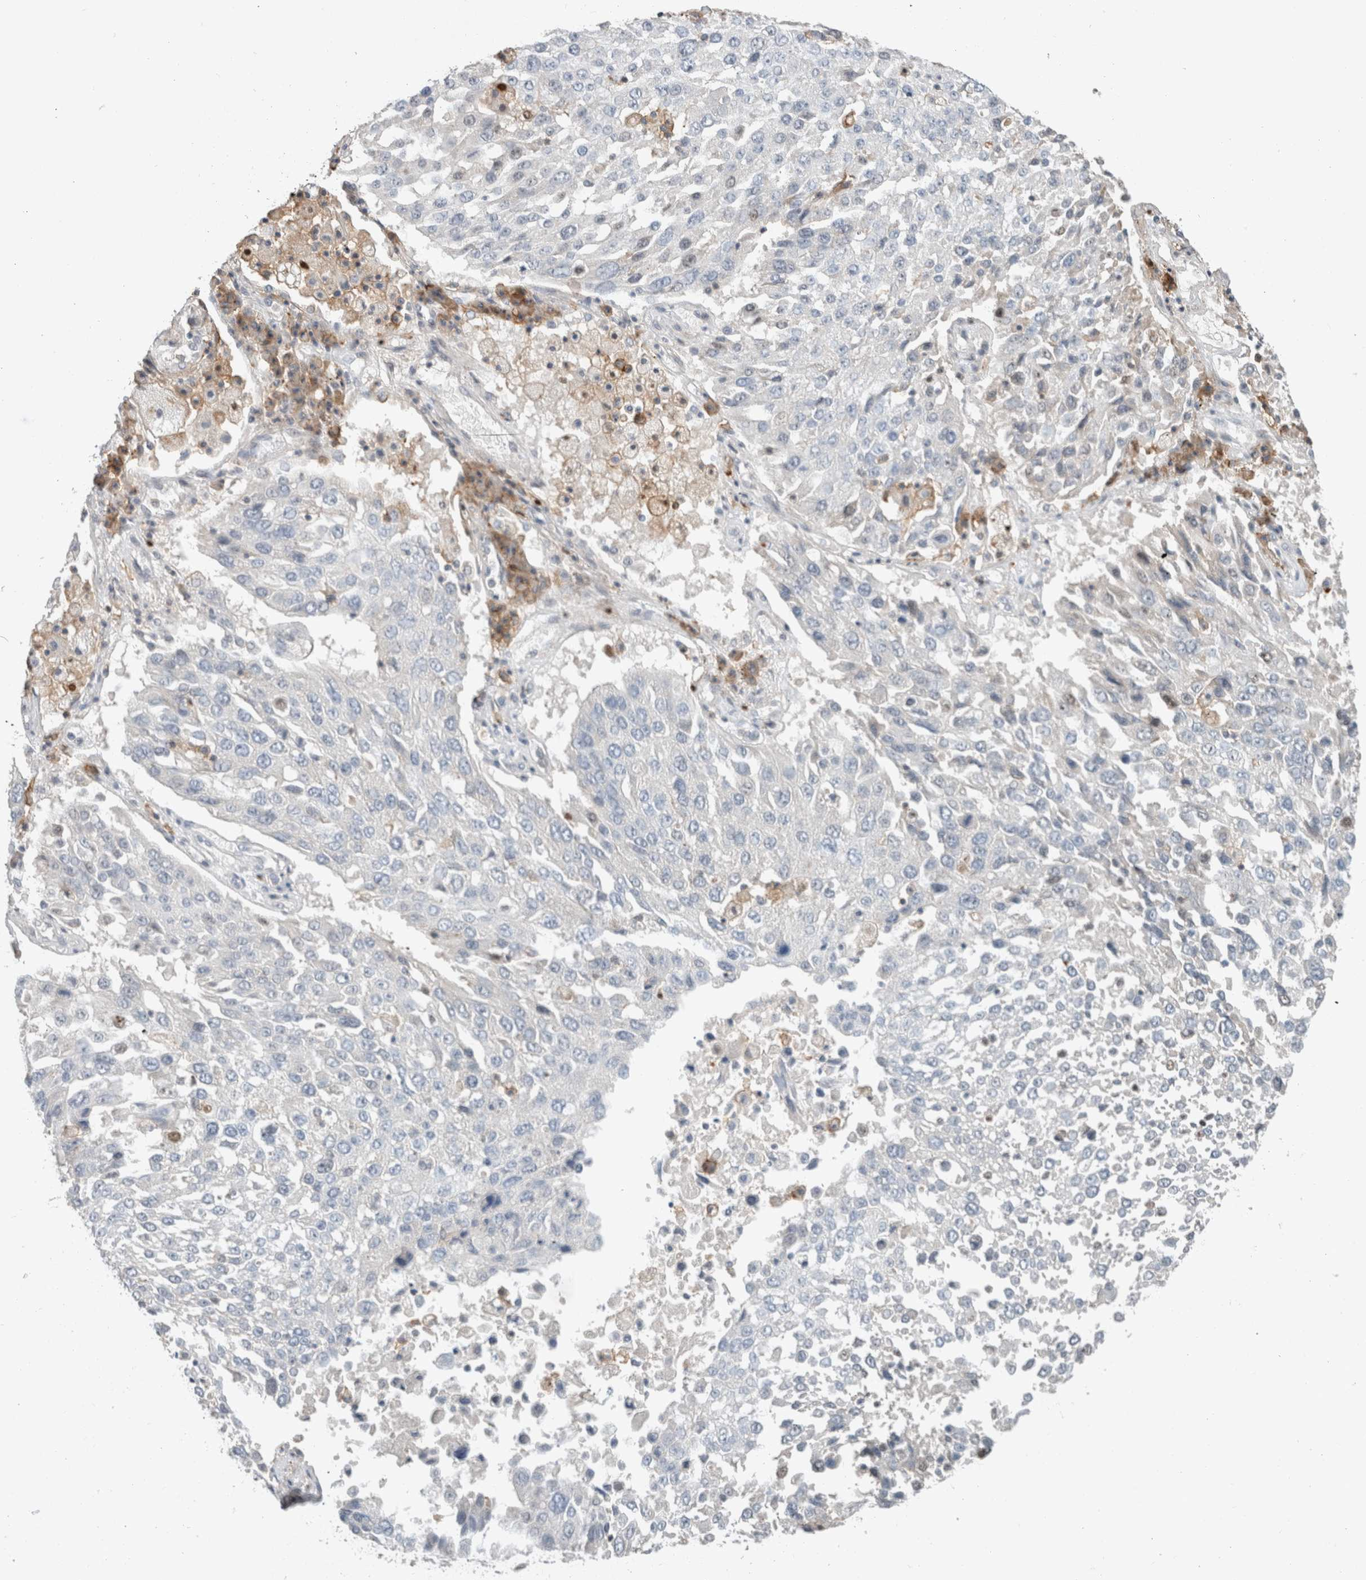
{"staining": {"intensity": "negative", "quantity": "none", "location": "none"}, "tissue": "lung cancer", "cell_type": "Tumor cells", "image_type": "cancer", "snomed": [{"axis": "morphology", "description": "Squamous cell carcinoma, NOS"}, {"axis": "topography", "description": "Lung"}], "caption": "IHC of lung cancer shows no positivity in tumor cells.", "gene": "ERCC6L2", "patient": {"sex": "male", "age": 65}}